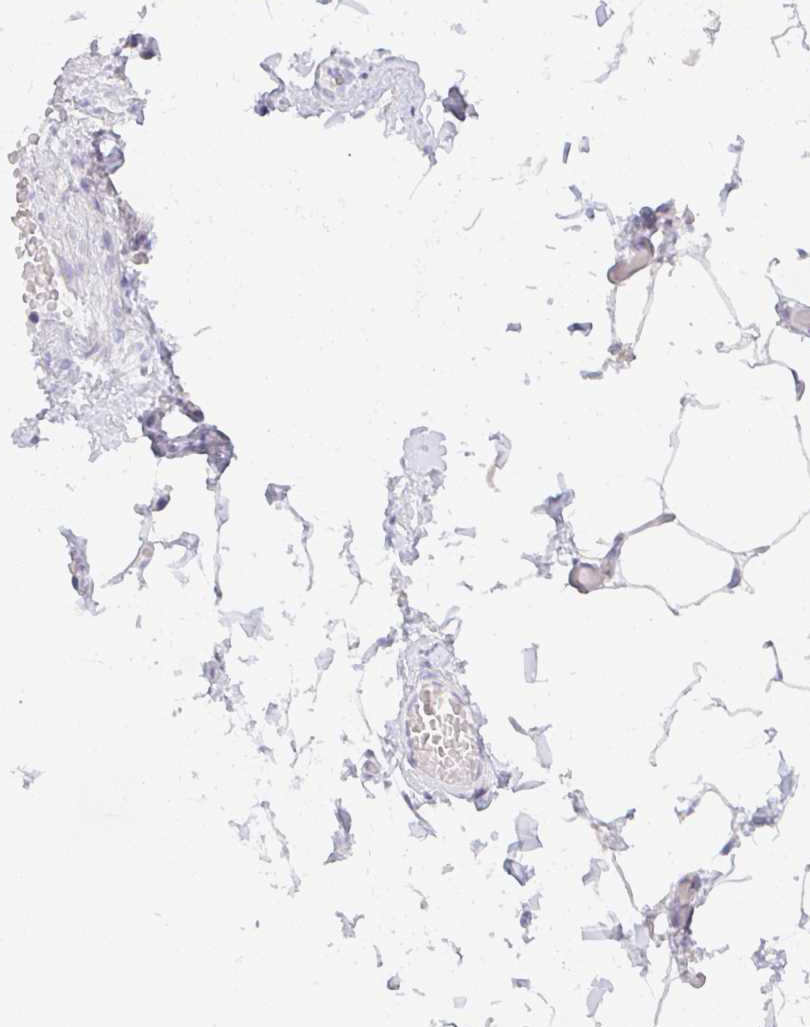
{"staining": {"intensity": "negative", "quantity": "none", "location": "none"}, "tissue": "adipose tissue", "cell_type": "Adipocytes", "image_type": "normal", "snomed": [{"axis": "morphology", "description": "Normal tissue, NOS"}, {"axis": "topography", "description": "Soft tissue"}, {"axis": "topography", "description": "Adipose tissue"}, {"axis": "topography", "description": "Vascular tissue"}, {"axis": "topography", "description": "Peripheral nerve tissue"}], "caption": "Human adipose tissue stained for a protein using immunohistochemistry (IHC) exhibits no expression in adipocytes.", "gene": "CACNA1S", "patient": {"sex": "male", "age": 29}}